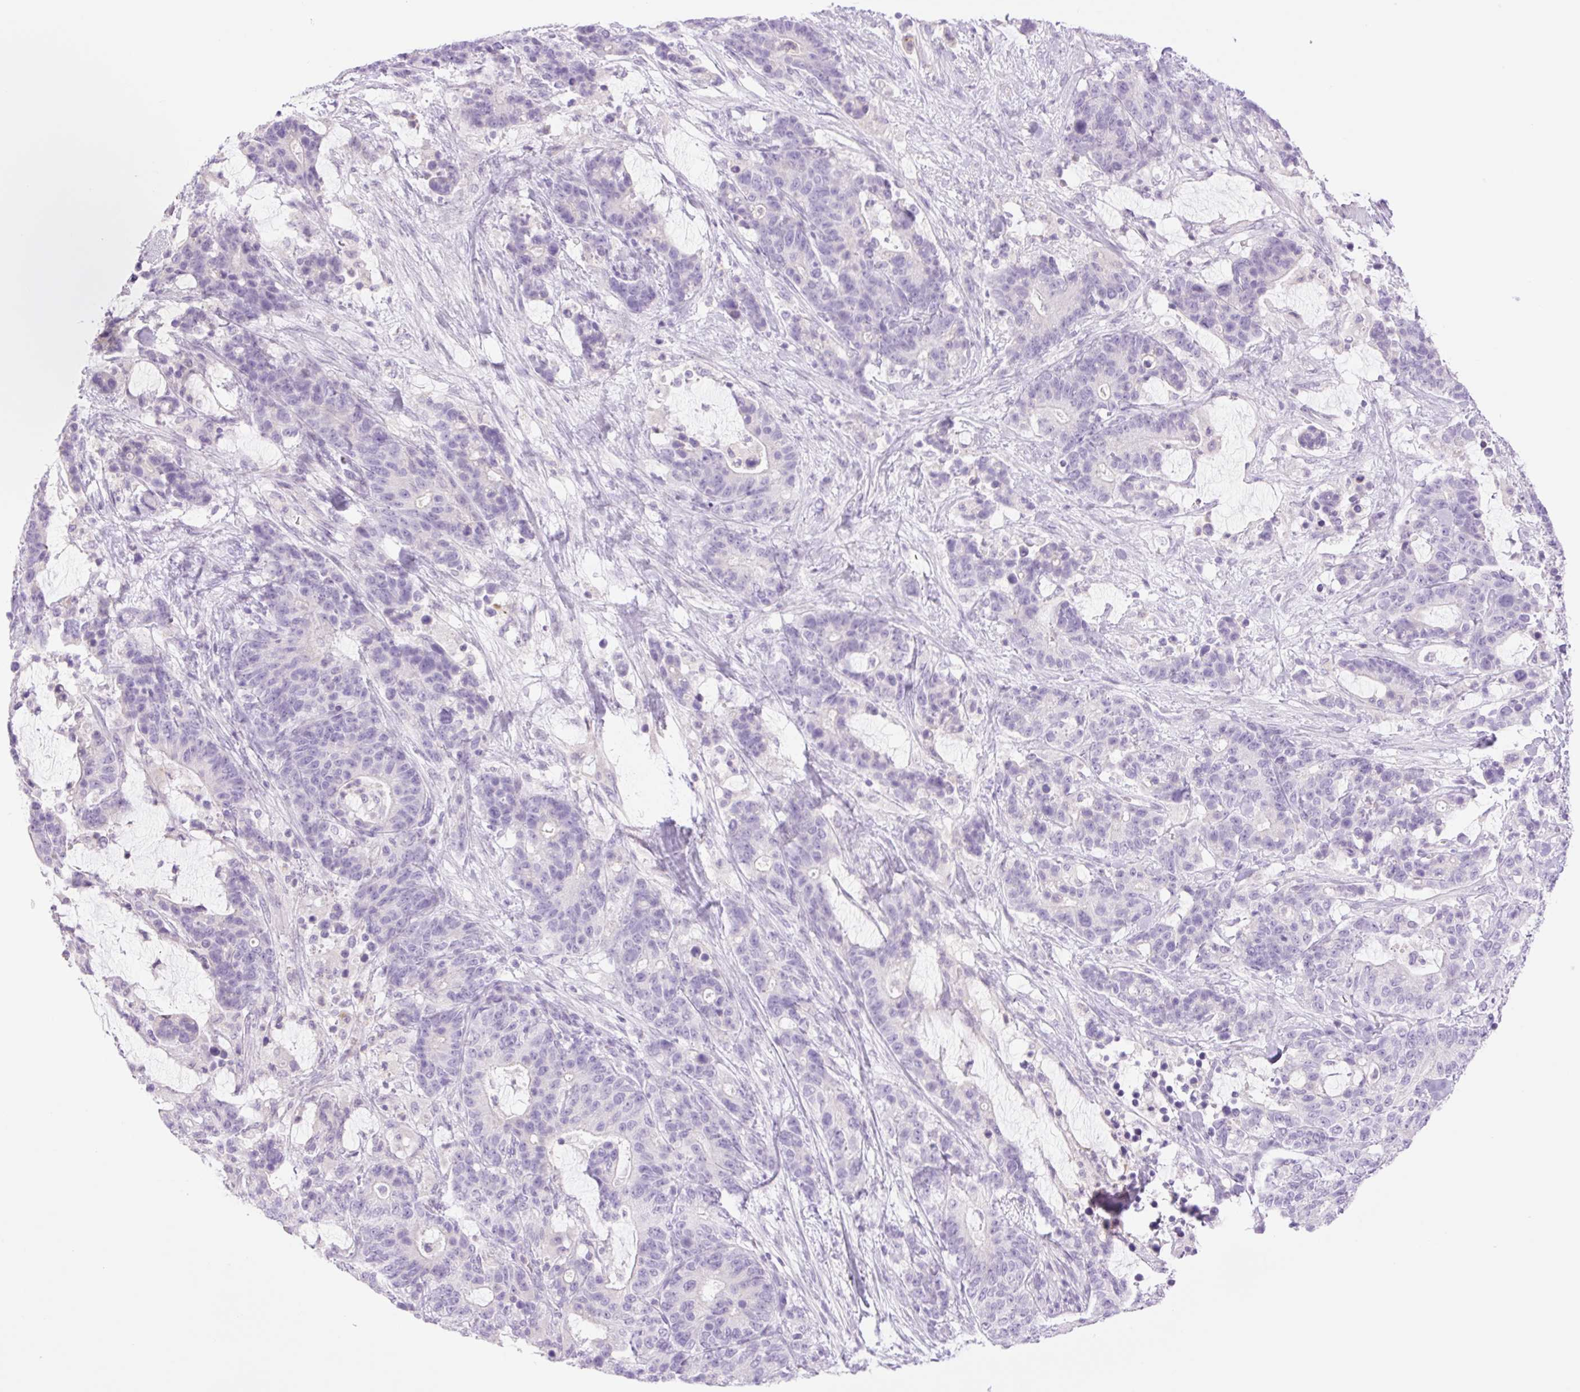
{"staining": {"intensity": "negative", "quantity": "none", "location": "none"}, "tissue": "stomach cancer", "cell_type": "Tumor cells", "image_type": "cancer", "snomed": [{"axis": "morphology", "description": "Normal tissue, NOS"}, {"axis": "morphology", "description": "Adenocarcinoma, NOS"}, {"axis": "topography", "description": "Stomach"}], "caption": "DAB (3,3'-diaminobenzidine) immunohistochemical staining of human adenocarcinoma (stomach) reveals no significant expression in tumor cells.", "gene": "TBX15", "patient": {"sex": "female", "age": 64}}